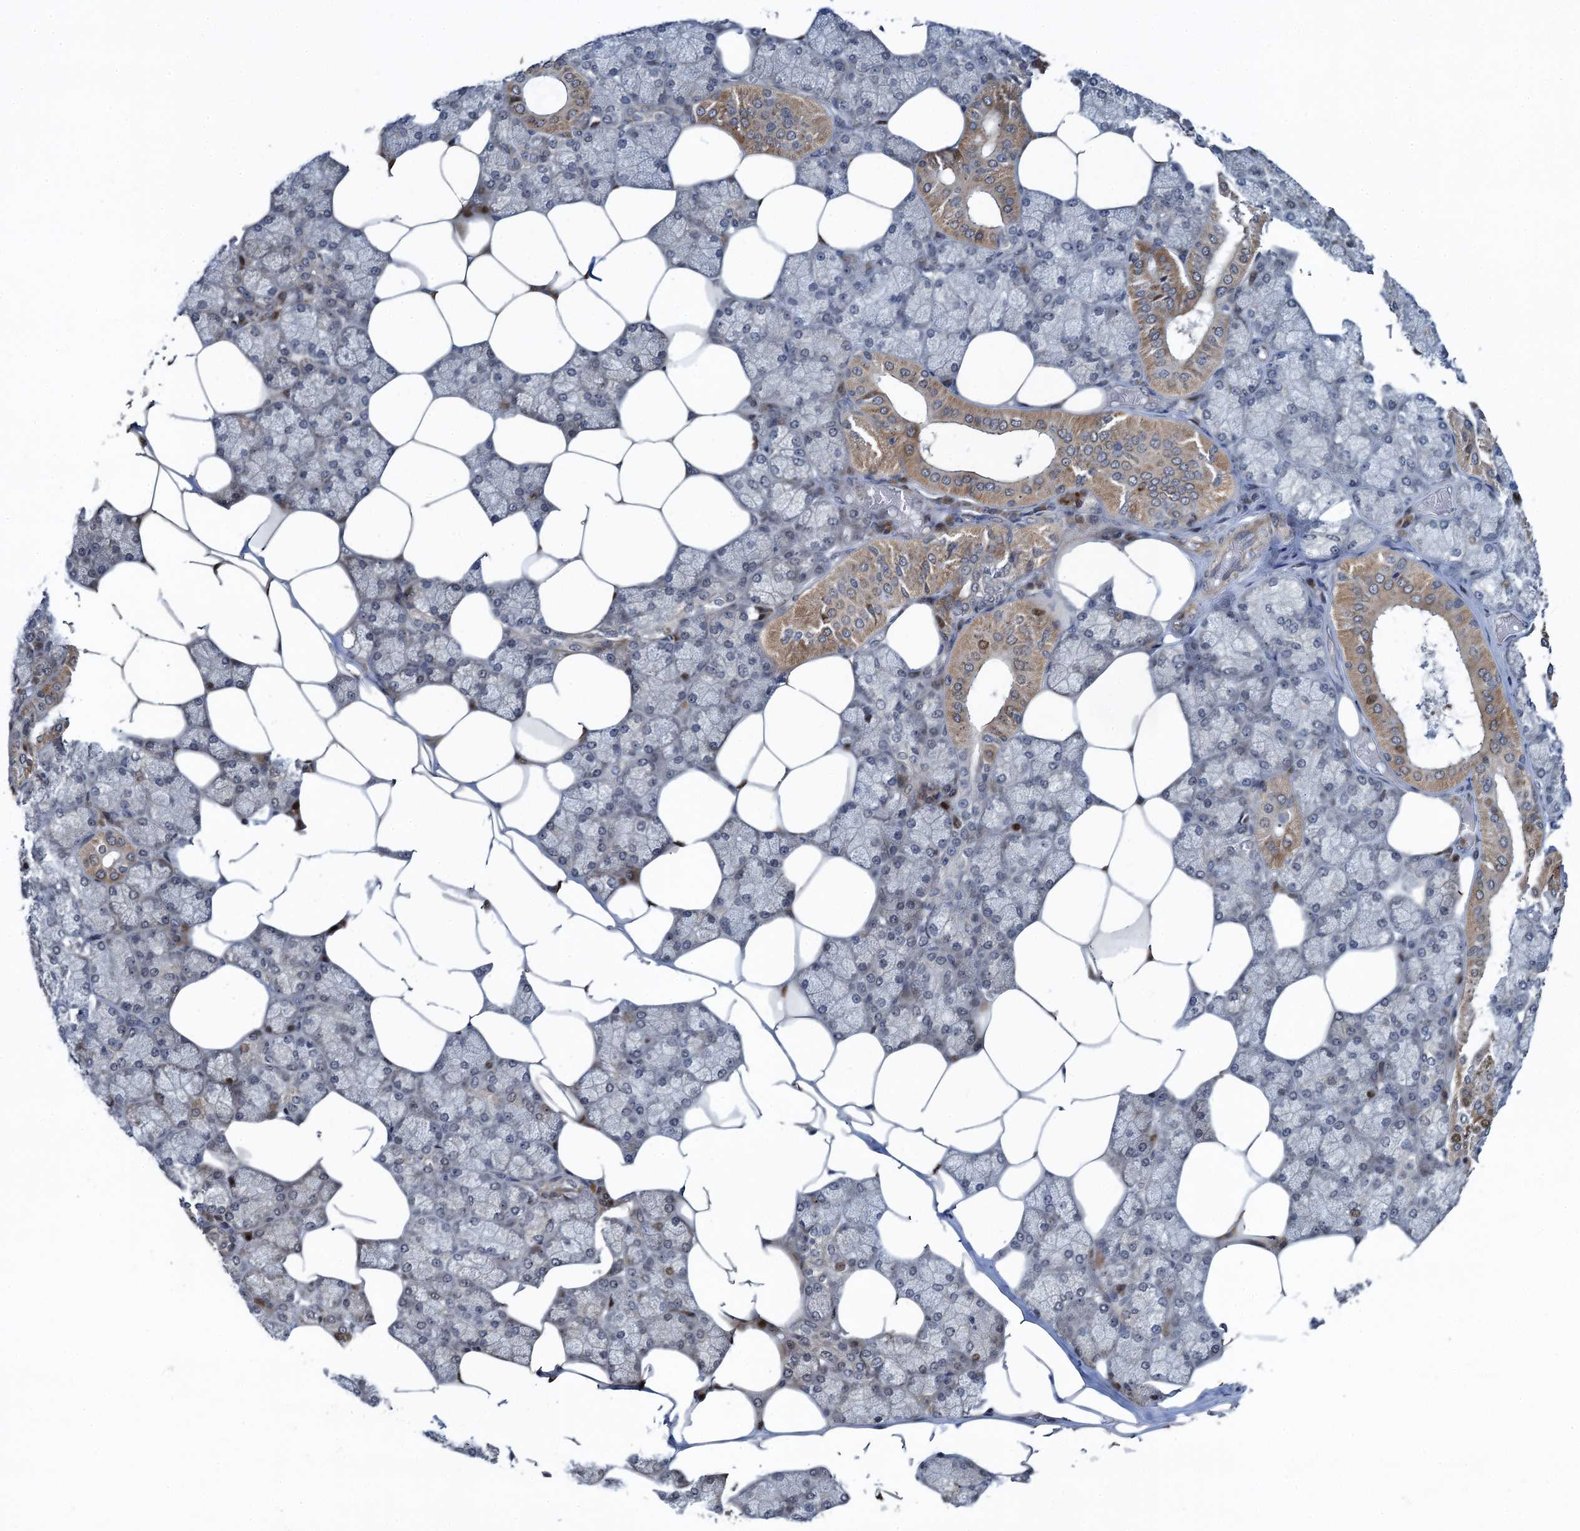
{"staining": {"intensity": "moderate", "quantity": "25%-75%", "location": "cytoplasmic/membranous,nuclear"}, "tissue": "salivary gland", "cell_type": "Glandular cells", "image_type": "normal", "snomed": [{"axis": "morphology", "description": "Normal tissue, NOS"}, {"axis": "topography", "description": "Salivary gland"}], "caption": "A medium amount of moderate cytoplasmic/membranous,nuclear positivity is identified in about 25%-75% of glandular cells in normal salivary gland.", "gene": "ATOSA", "patient": {"sex": "male", "age": 62}}